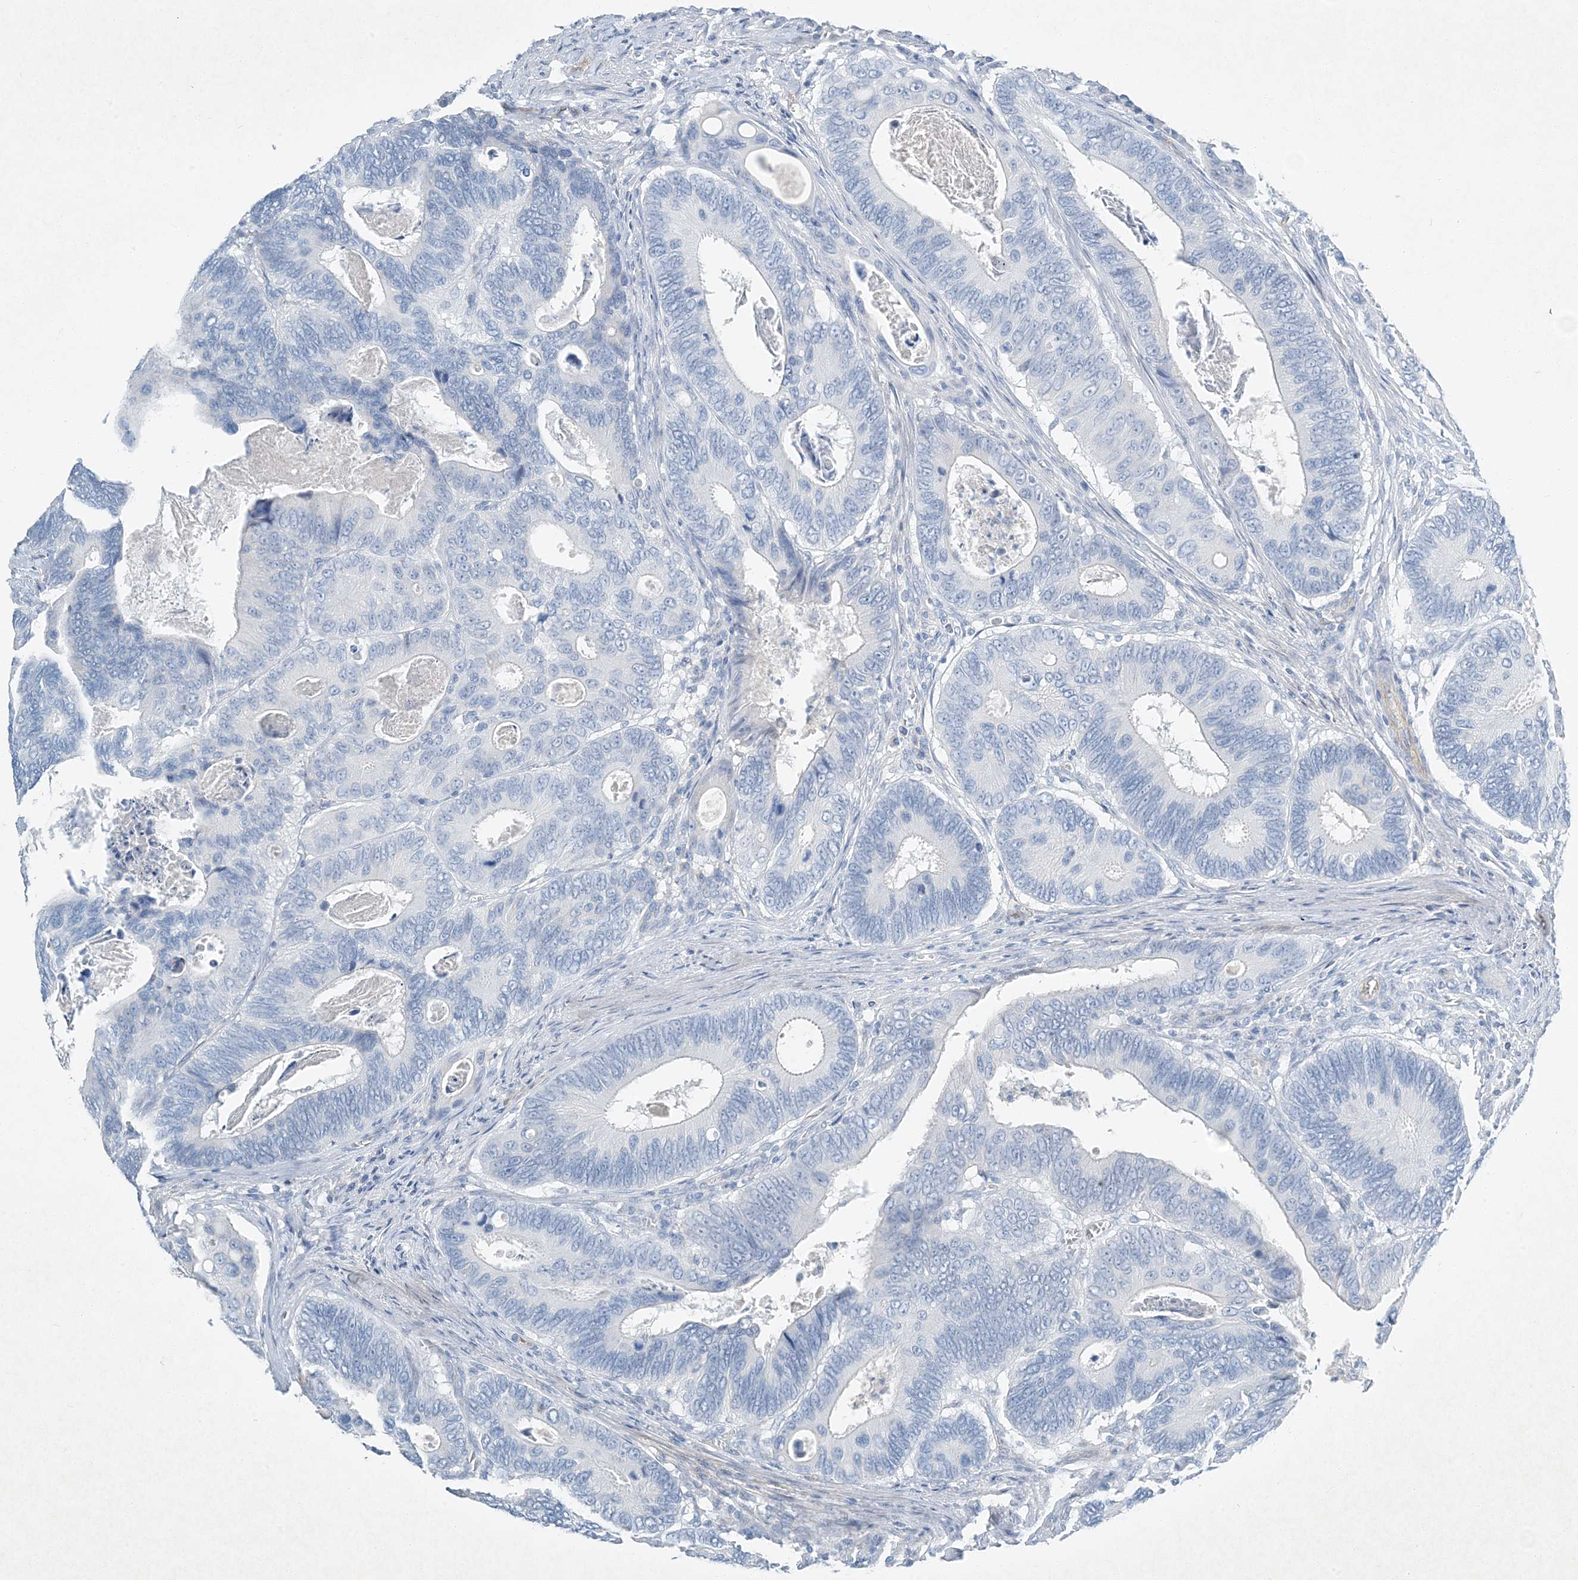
{"staining": {"intensity": "negative", "quantity": "none", "location": "none"}, "tissue": "colorectal cancer", "cell_type": "Tumor cells", "image_type": "cancer", "snomed": [{"axis": "morphology", "description": "Inflammation, NOS"}, {"axis": "morphology", "description": "Adenocarcinoma, NOS"}, {"axis": "topography", "description": "Colon"}], "caption": "A photomicrograph of colorectal adenocarcinoma stained for a protein reveals no brown staining in tumor cells. (Stains: DAB immunohistochemistry (IHC) with hematoxylin counter stain, Microscopy: brightfield microscopy at high magnification).", "gene": "PGM5", "patient": {"sex": "male", "age": 72}}